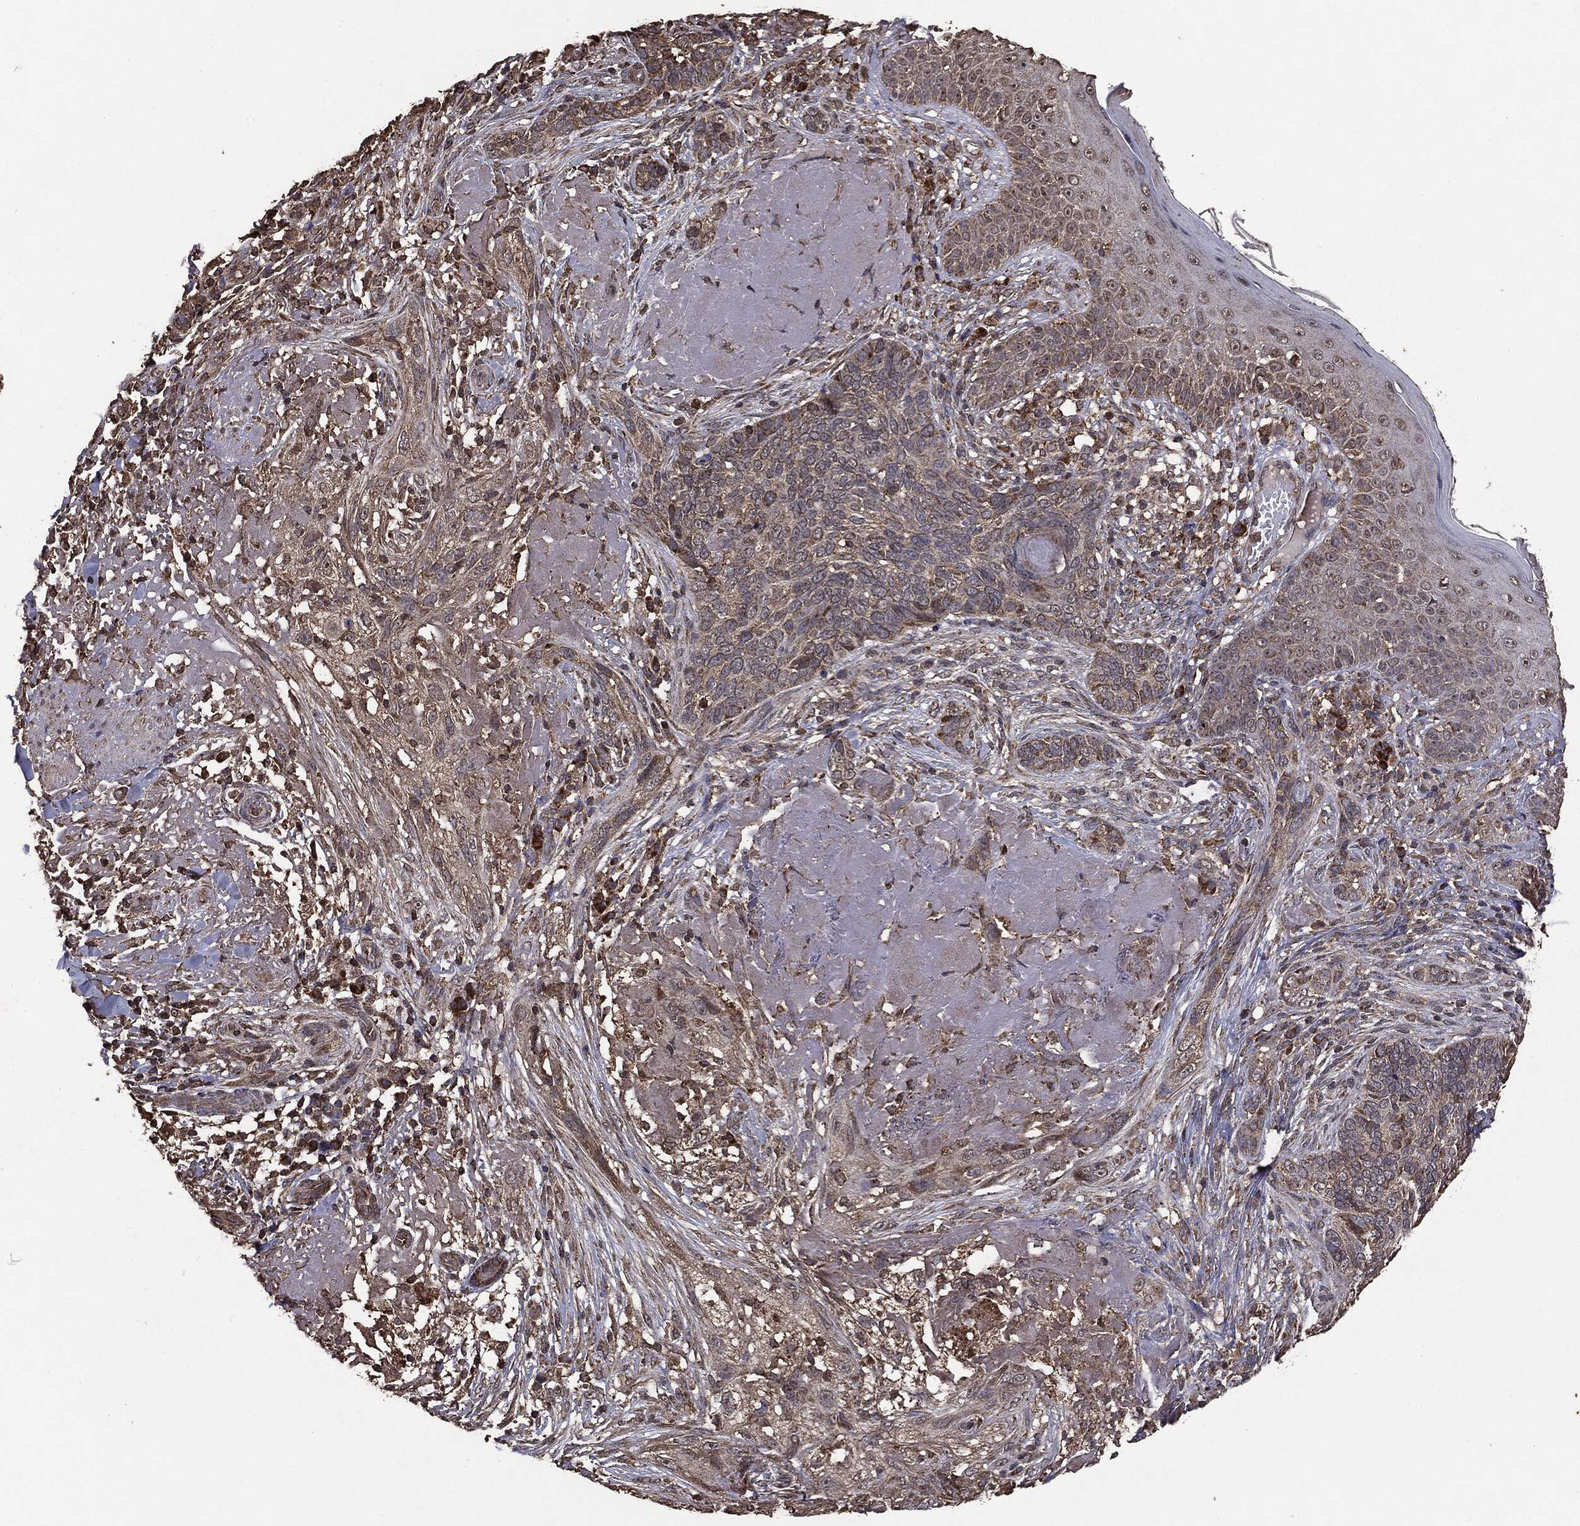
{"staining": {"intensity": "weak", "quantity": "25%-75%", "location": "cytoplasmic/membranous"}, "tissue": "skin cancer", "cell_type": "Tumor cells", "image_type": "cancer", "snomed": [{"axis": "morphology", "description": "Basal cell carcinoma"}, {"axis": "topography", "description": "Skin"}], "caption": "This histopathology image reveals immunohistochemistry staining of human basal cell carcinoma (skin), with low weak cytoplasmic/membranous positivity in about 25%-75% of tumor cells.", "gene": "MTOR", "patient": {"sex": "male", "age": 91}}